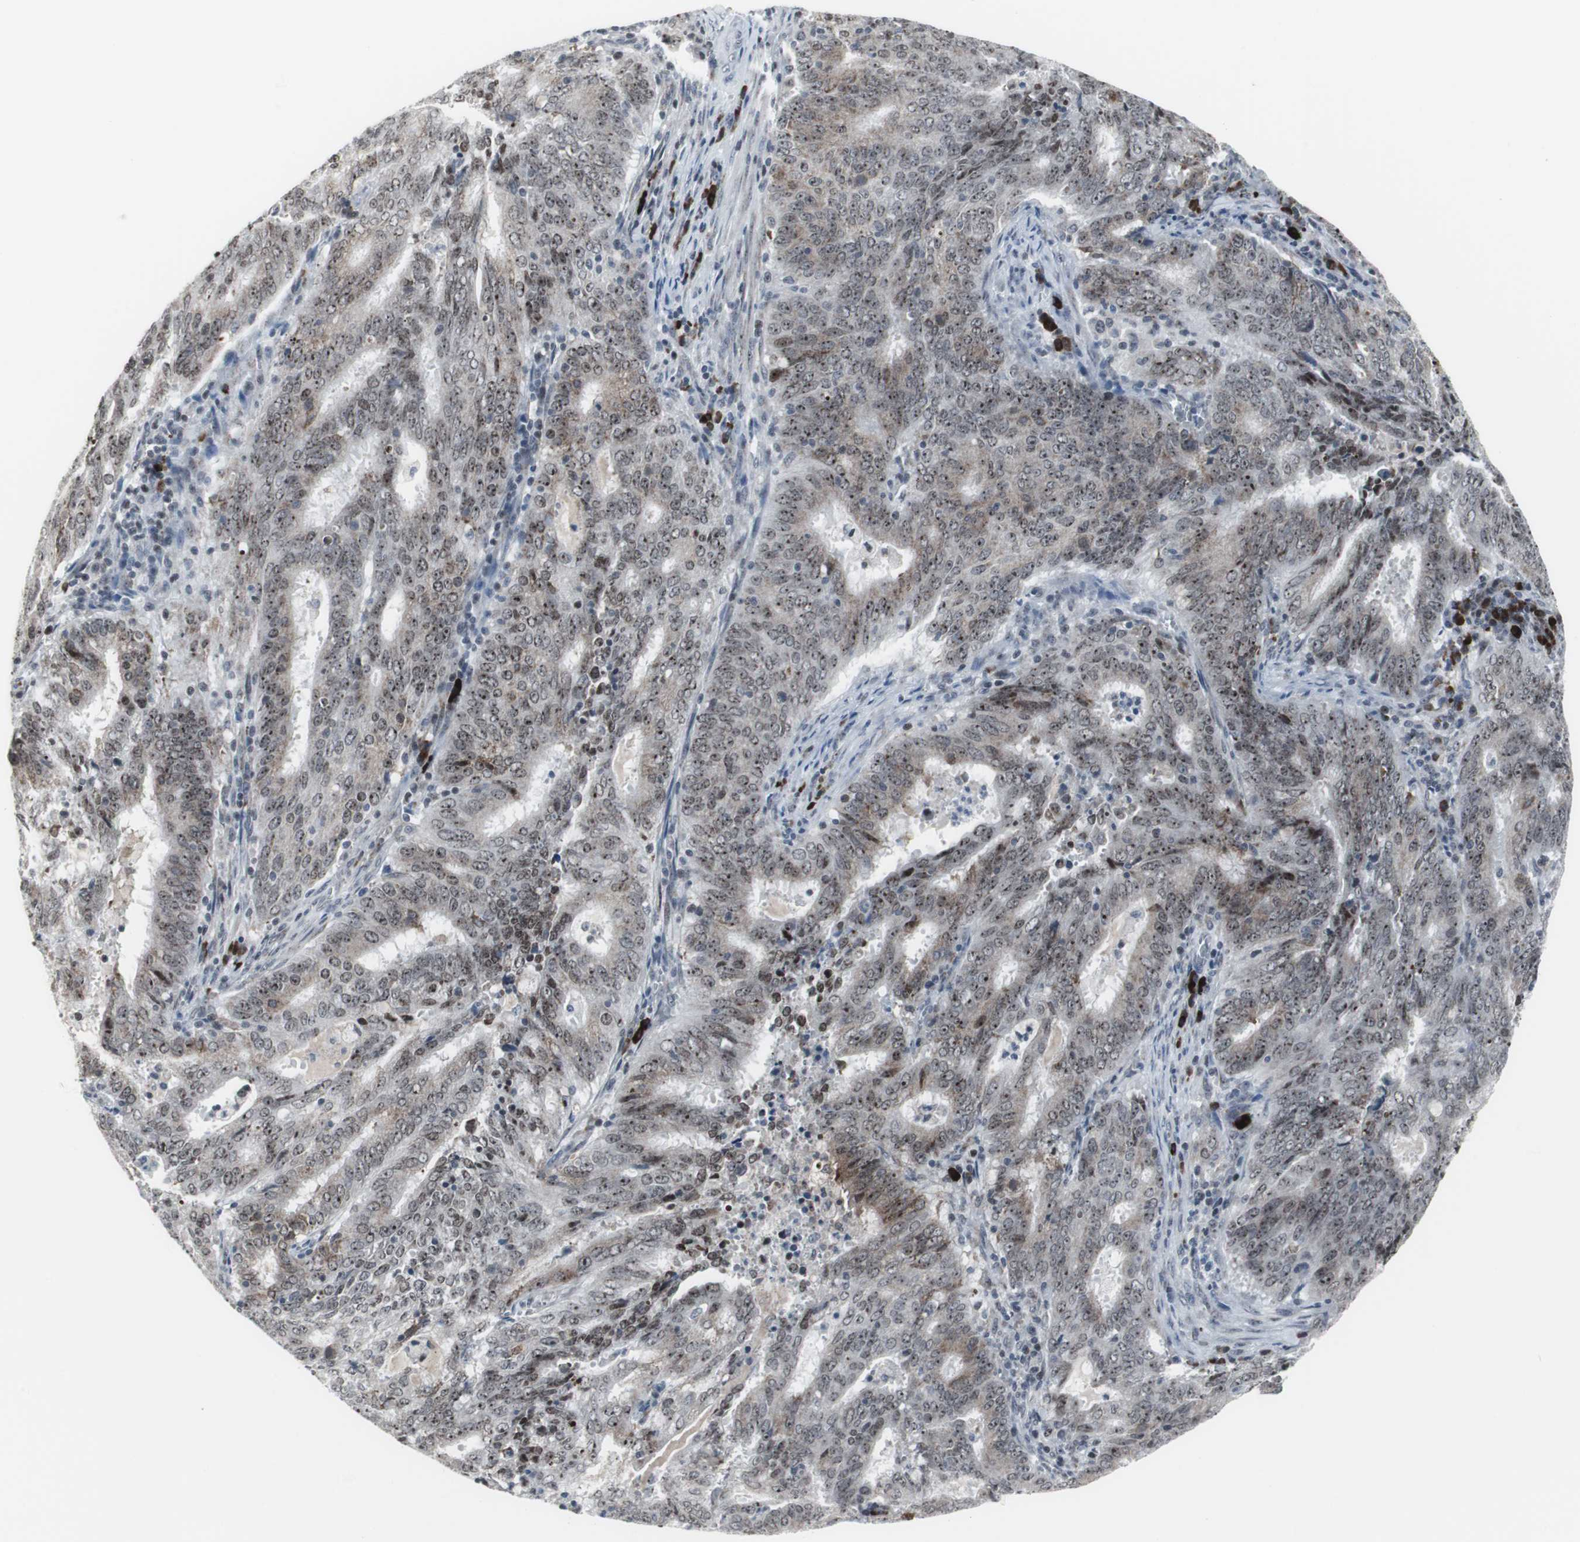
{"staining": {"intensity": "moderate", "quantity": ">75%", "location": "nuclear"}, "tissue": "cervical cancer", "cell_type": "Tumor cells", "image_type": "cancer", "snomed": [{"axis": "morphology", "description": "Adenocarcinoma, NOS"}, {"axis": "topography", "description": "Cervix"}], "caption": "Adenocarcinoma (cervical) was stained to show a protein in brown. There is medium levels of moderate nuclear staining in about >75% of tumor cells. The staining was performed using DAB, with brown indicating positive protein expression. Nuclei are stained blue with hematoxylin.", "gene": "DOK1", "patient": {"sex": "female", "age": 44}}